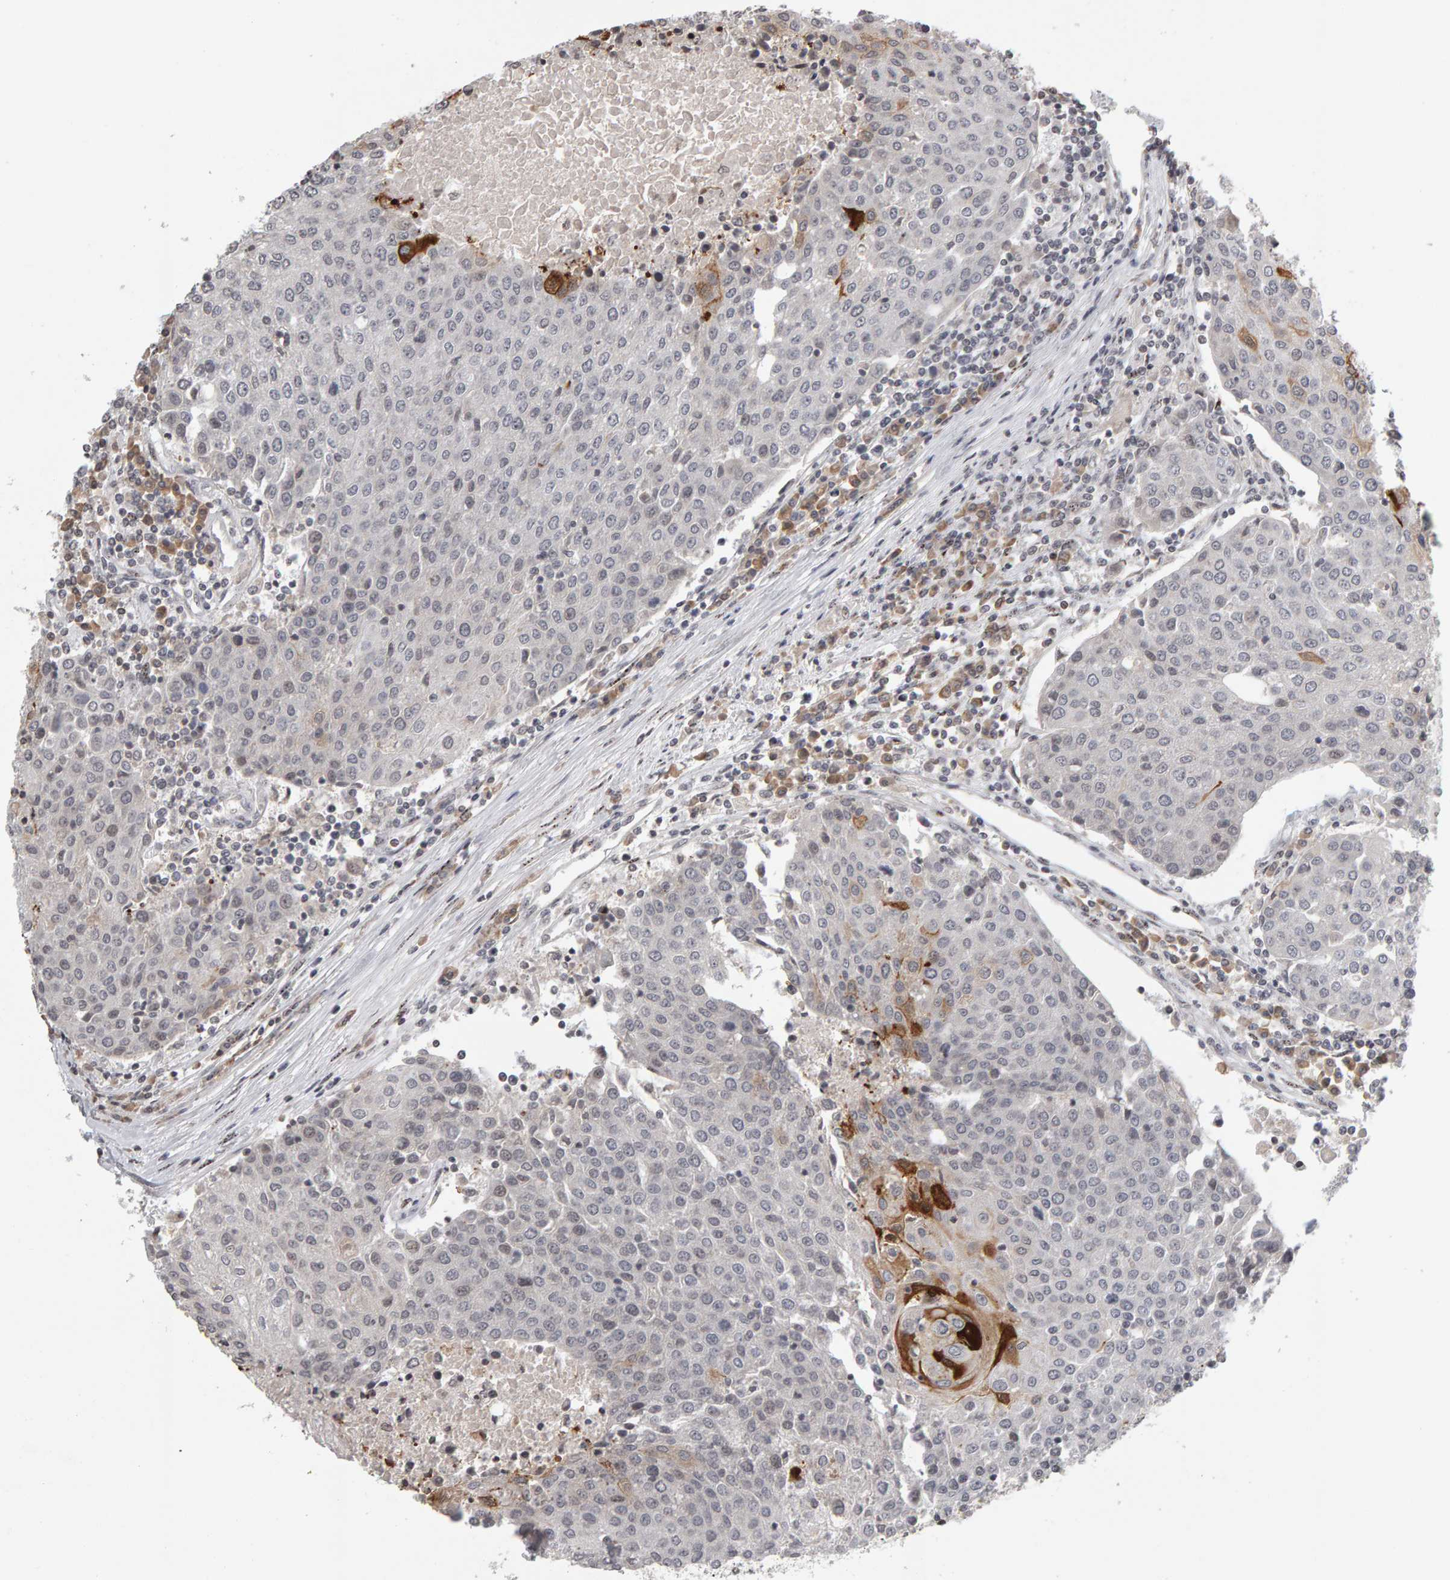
{"staining": {"intensity": "moderate", "quantity": "<25%", "location": "cytoplasmic/membranous"}, "tissue": "urothelial cancer", "cell_type": "Tumor cells", "image_type": "cancer", "snomed": [{"axis": "morphology", "description": "Urothelial carcinoma, High grade"}, {"axis": "topography", "description": "Urinary bladder"}], "caption": "Human urothelial cancer stained with a brown dye exhibits moderate cytoplasmic/membranous positive positivity in approximately <25% of tumor cells.", "gene": "TRAM1", "patient": {"sex": "female", "age": 85}}